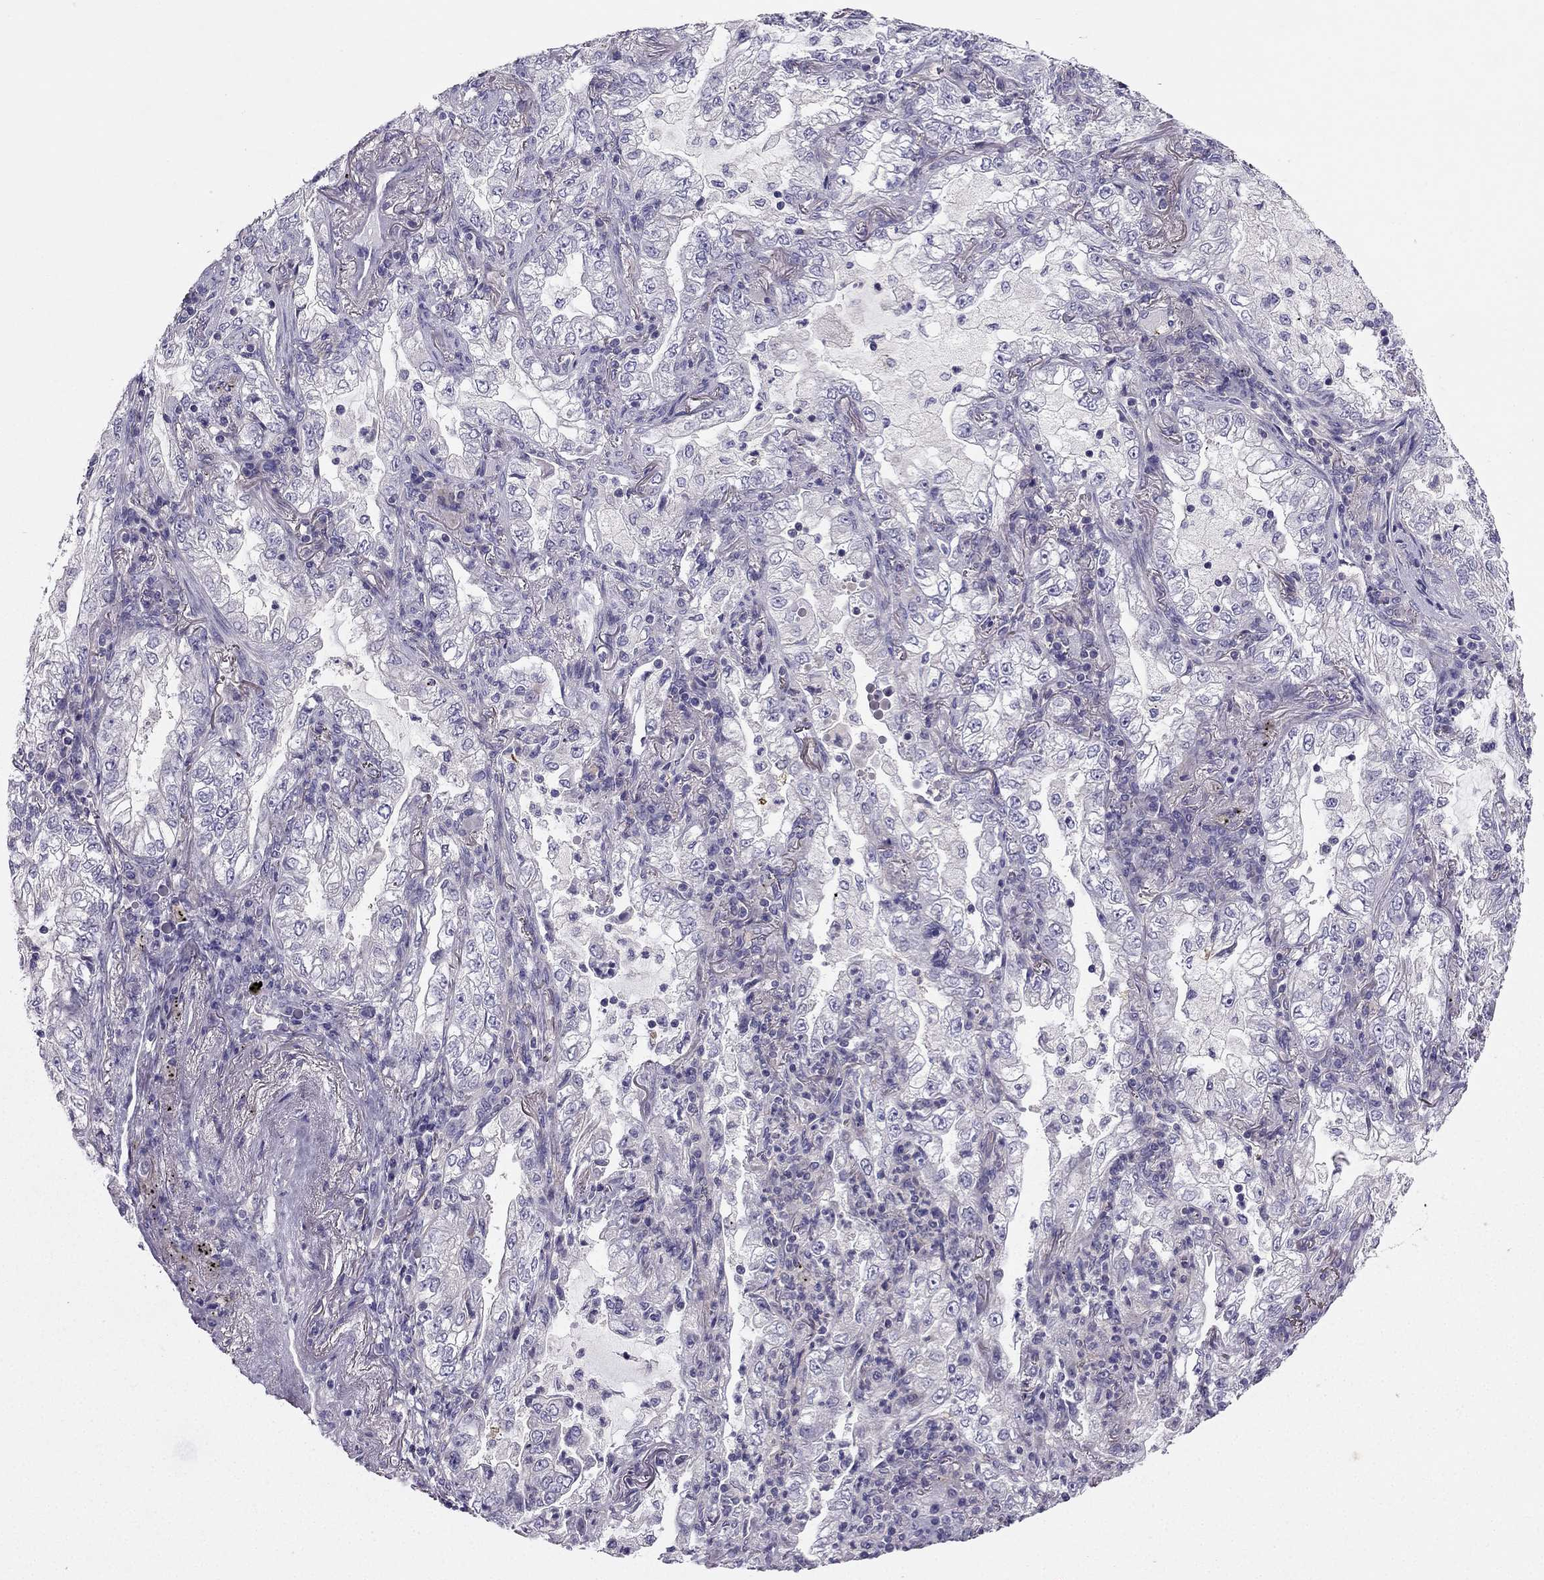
{"staining": {"intensity": "negative", "quantity": "none", "location": "none"}, "tissue": "lung cancer", "cell_type": "Tumor cells", "image_type": "cancer", "snomed": [{"axis": "morphology", "description": "Adenocarcinoma, NOS"}, {"axis": "topography", "description": "Lung"}], "caption": "Lung adenocarcinoma was stained to show a protein in brown. There is no significant expression in tumor cells. The staining is performed using DAB (3,3'-diaminobenzidine) brown chromogen with nuclei counter-stained in using hematoxylin.", "gene": "SYT5", "patient": {"sex": "female", "age": 73}}